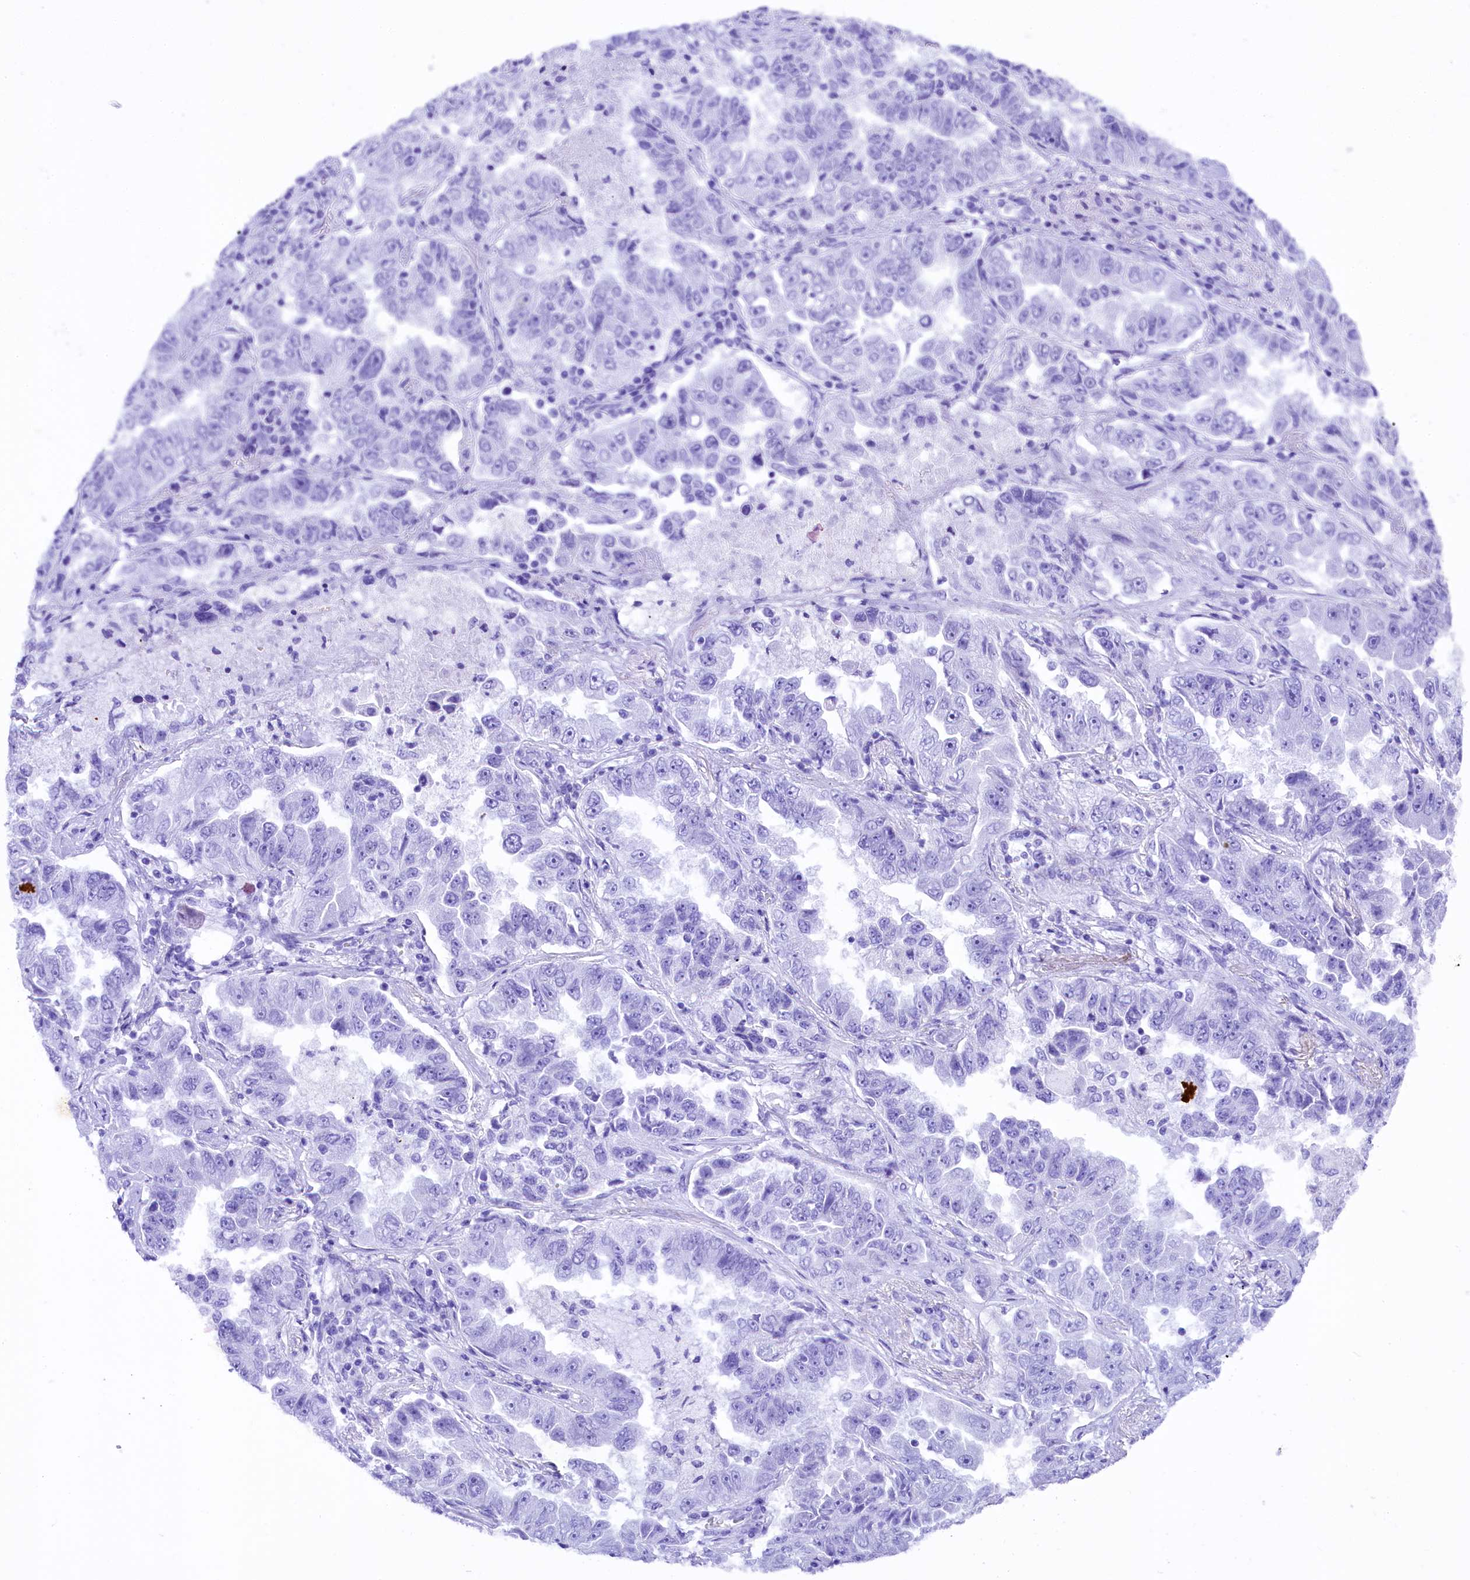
{"staining": {"intensity": "negative", "quantity": "none", "location": "none"}, "tissue": "lung cancer", "cell_type": "Tumor cells", "image_type": "cancer", "snomed": [{"axis": "morphology", "description": "Adenocarcinoma, NOS"}, {"axis": "topography", "description": "Lung"}], "caption": "This micrograph is of adenocarcinoma (lung) stained with immunohistochemistry to label a protein in brown with the nuclei are counter-stained blue. There is no positivity in tumor cells.", "gene": "UBXN6", "patient": {"sex": "female", "age": 51}}